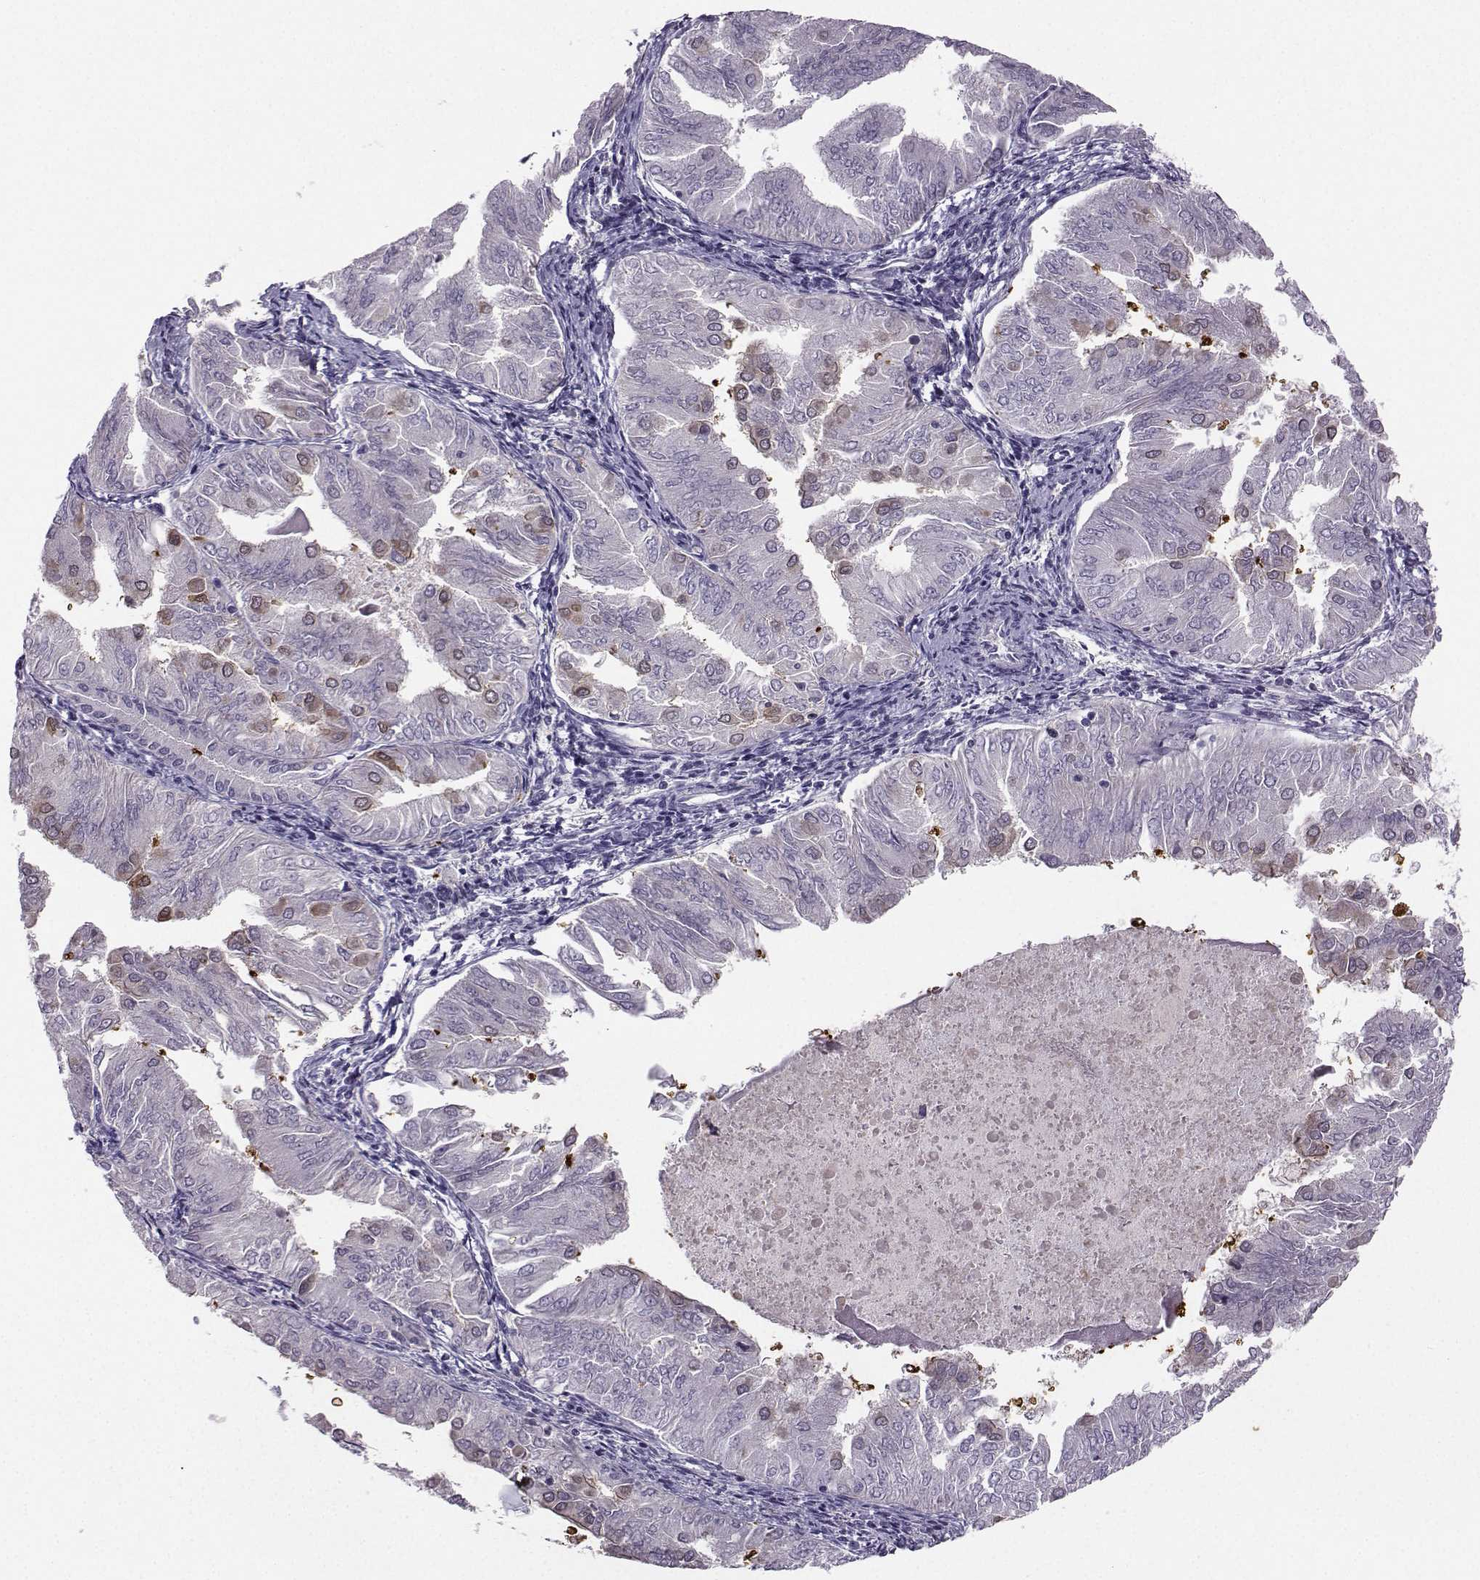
{"staining": {"intensity": "strong", "quantity": "<25%", "location": "cytoplasmic/membranous"}, "tissue": "endometrial cancer", "cell_type": "Tumor cells", "image_type": "cancer", "snomed": [{"axis": "morphology", "description": "Adenocarcinoma, NOS"}, {"axis": "topography", "description": "Endometrium"}], "caption": "Approximately <25% of tumor cells in endometrial cancer (adenocarcinoma) reveal strong cytoplasmic/membranous protein staining as visualized by brown immunohistochemical staining.", "gene": "NQO1", "patient": {"sex": "female", "age": 53}}